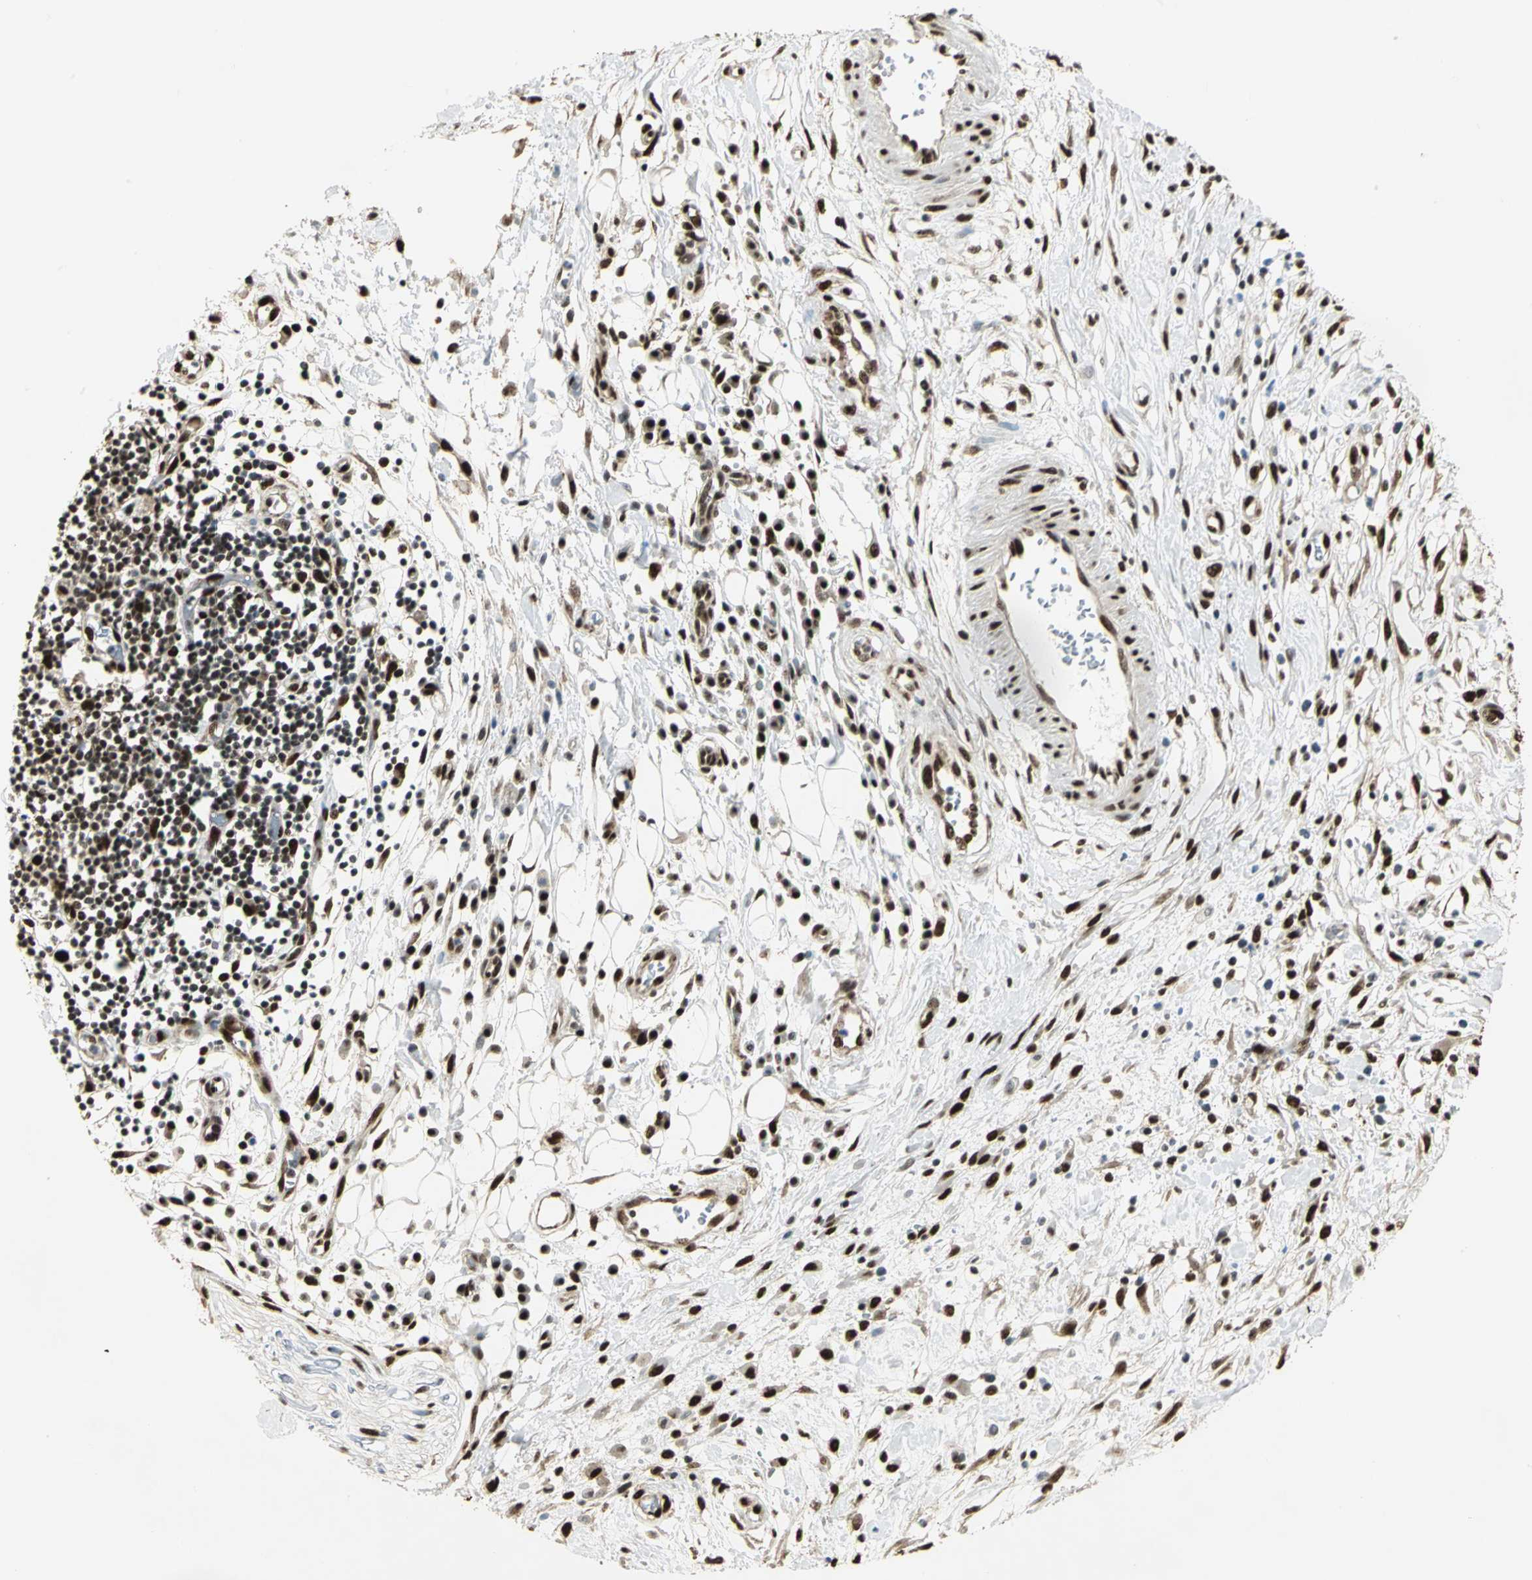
{"staining": {"intensity": "weak", "quantity": "25%-75%", "location": "cytoplasmic/membranous,nuclear"}, "tissue": "pancreatic cancer", "cell_type": "Tumor cells", "image_type": "cancer", "snomed": [{"axis": "morphology", "description": "Adenocarcinoma, NOS"}, {"axis": "topography", "description": "Pancreas"}], "caption": "The image displays a brown stain indicating the presence of a protein in the cytoplasmic/membranous and nuclear of tumor cells in pancreatic adenocarcinoma. Using DAB (brown) and hematoxylin (blue) stains, captured at high magnification using brightfield microscopy.", "gene": "DDX5", "patient": {"sex": "female", "age": 60}}